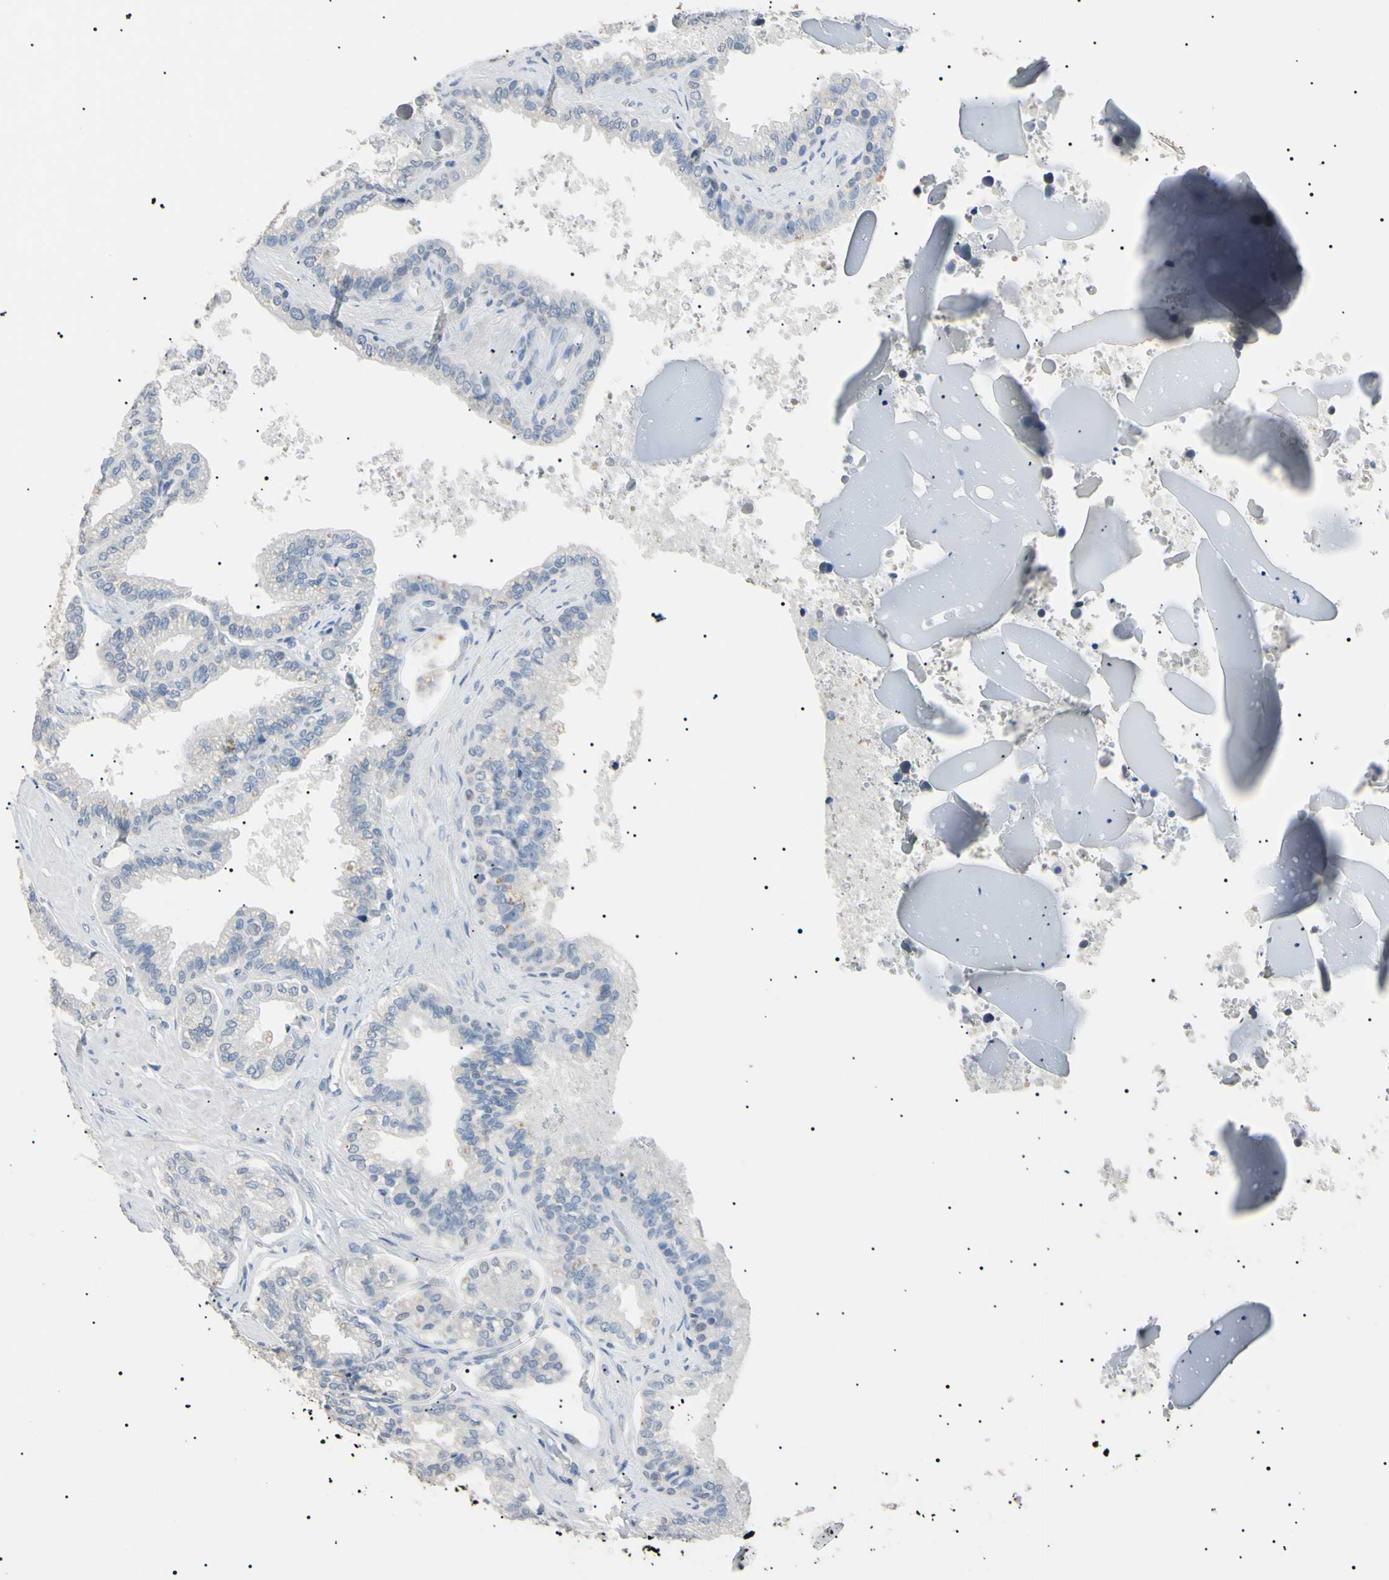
{"staining": {"intensity": "negative", "quantity": "none", "location": "none"}, "tissue": "seminal vesicle", "cell_type": "Glandular cells", "image_type": "normal", "snomed": [{"axis": "morphology", "description": "Normal tissue, NOS"}, {"axis": "topography", "description": "Seminal veicle"}], "caption": "The image displays no staining of glandular cells in unremarkable seminal vesicle. Nuclei are stained in blue.", "gene": "CGB3", "patient": {"sex": "male", "age": 46}}